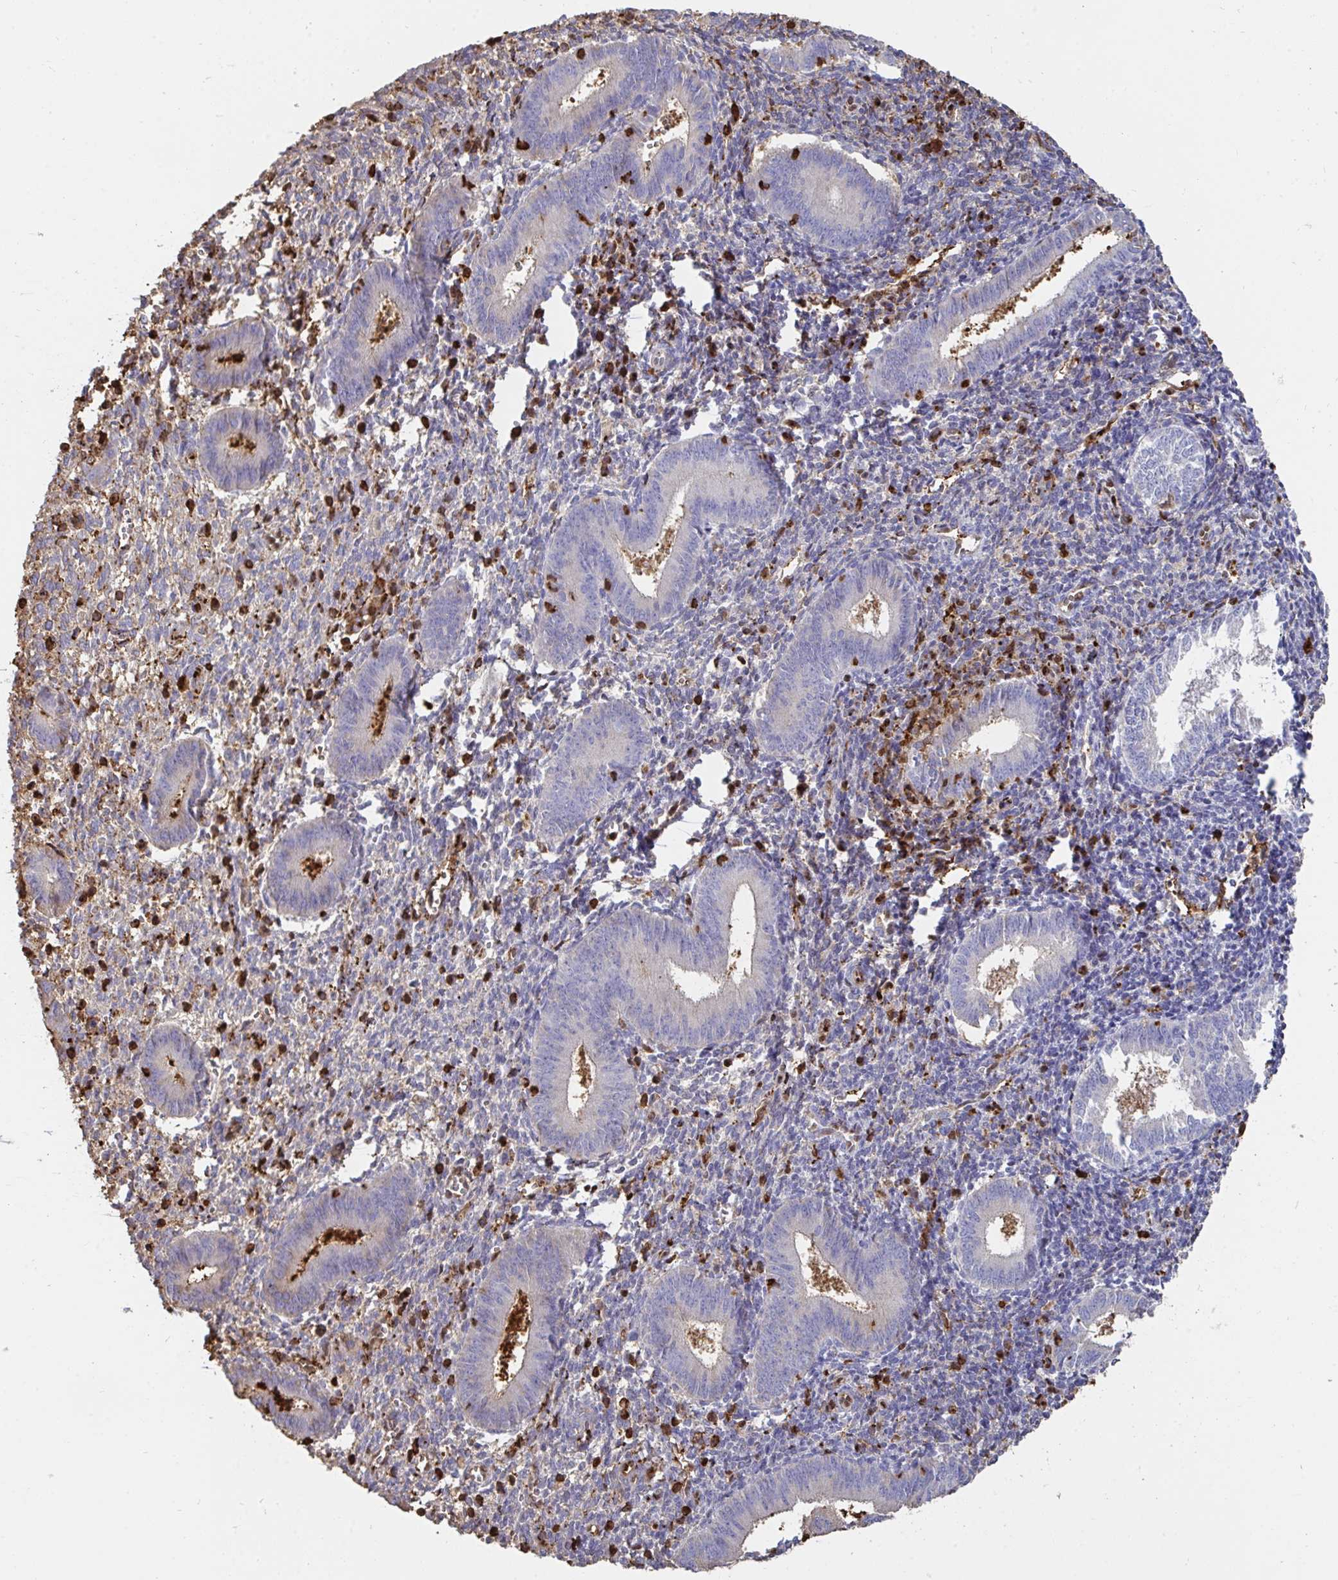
{"staining": {"intensity": "negative", "quantity": "none", "location": "none"}, "tissue": "endometrium", "cell_type": "Cells in endometrial stroma", "image_type": "normal", "snomed": [{"axis": "morphology", "description": "Normal tissue, NOS"}, {"axis": "topography", "description": "Endometrium"}], "caption": "Photomicrograph shows no protein expression in cells in endometrial stroma of benign endometrium.", "gene": "CFL1", "patient": {"sex": "female", "age": 25}}